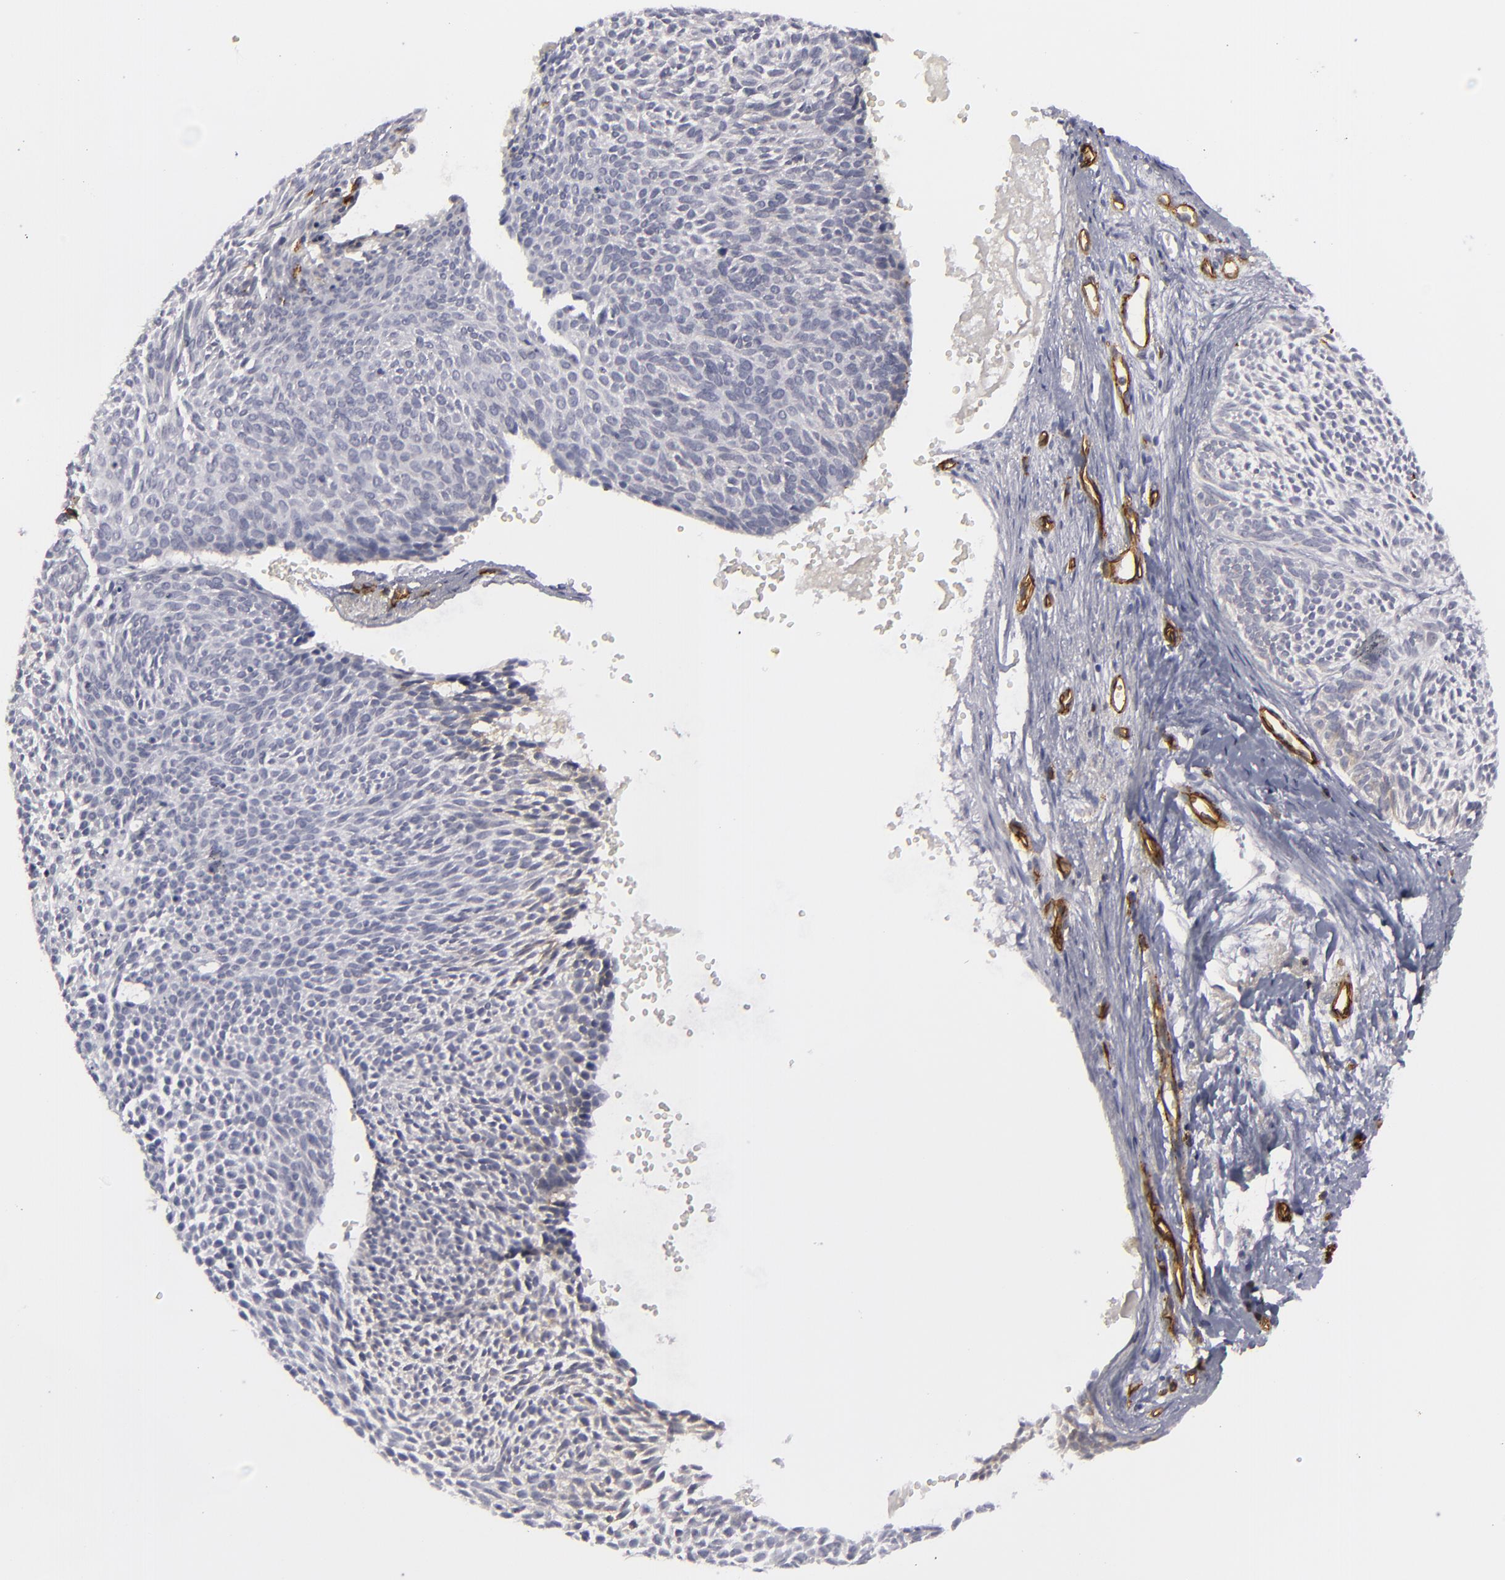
{"staining": {"intensity": "negative", "quantity": "none", "location": "none"}, "tissue": "skin cancer", "cell_type": "Tumor cells", "image_type": "cancer", "snomed": [{"axis": "morphology", "description": "Basal cell carcinoma"}, {"axis": "topography", "description": "Skin"}], "caption": "DAB immunohistochemical staining of human skin basal cell carcinoma reveals no significant staining in tumor cells. Nuclei are stained in blue.", "gene": "MCAM", "patient": {"sex": "male", "age": 84}}